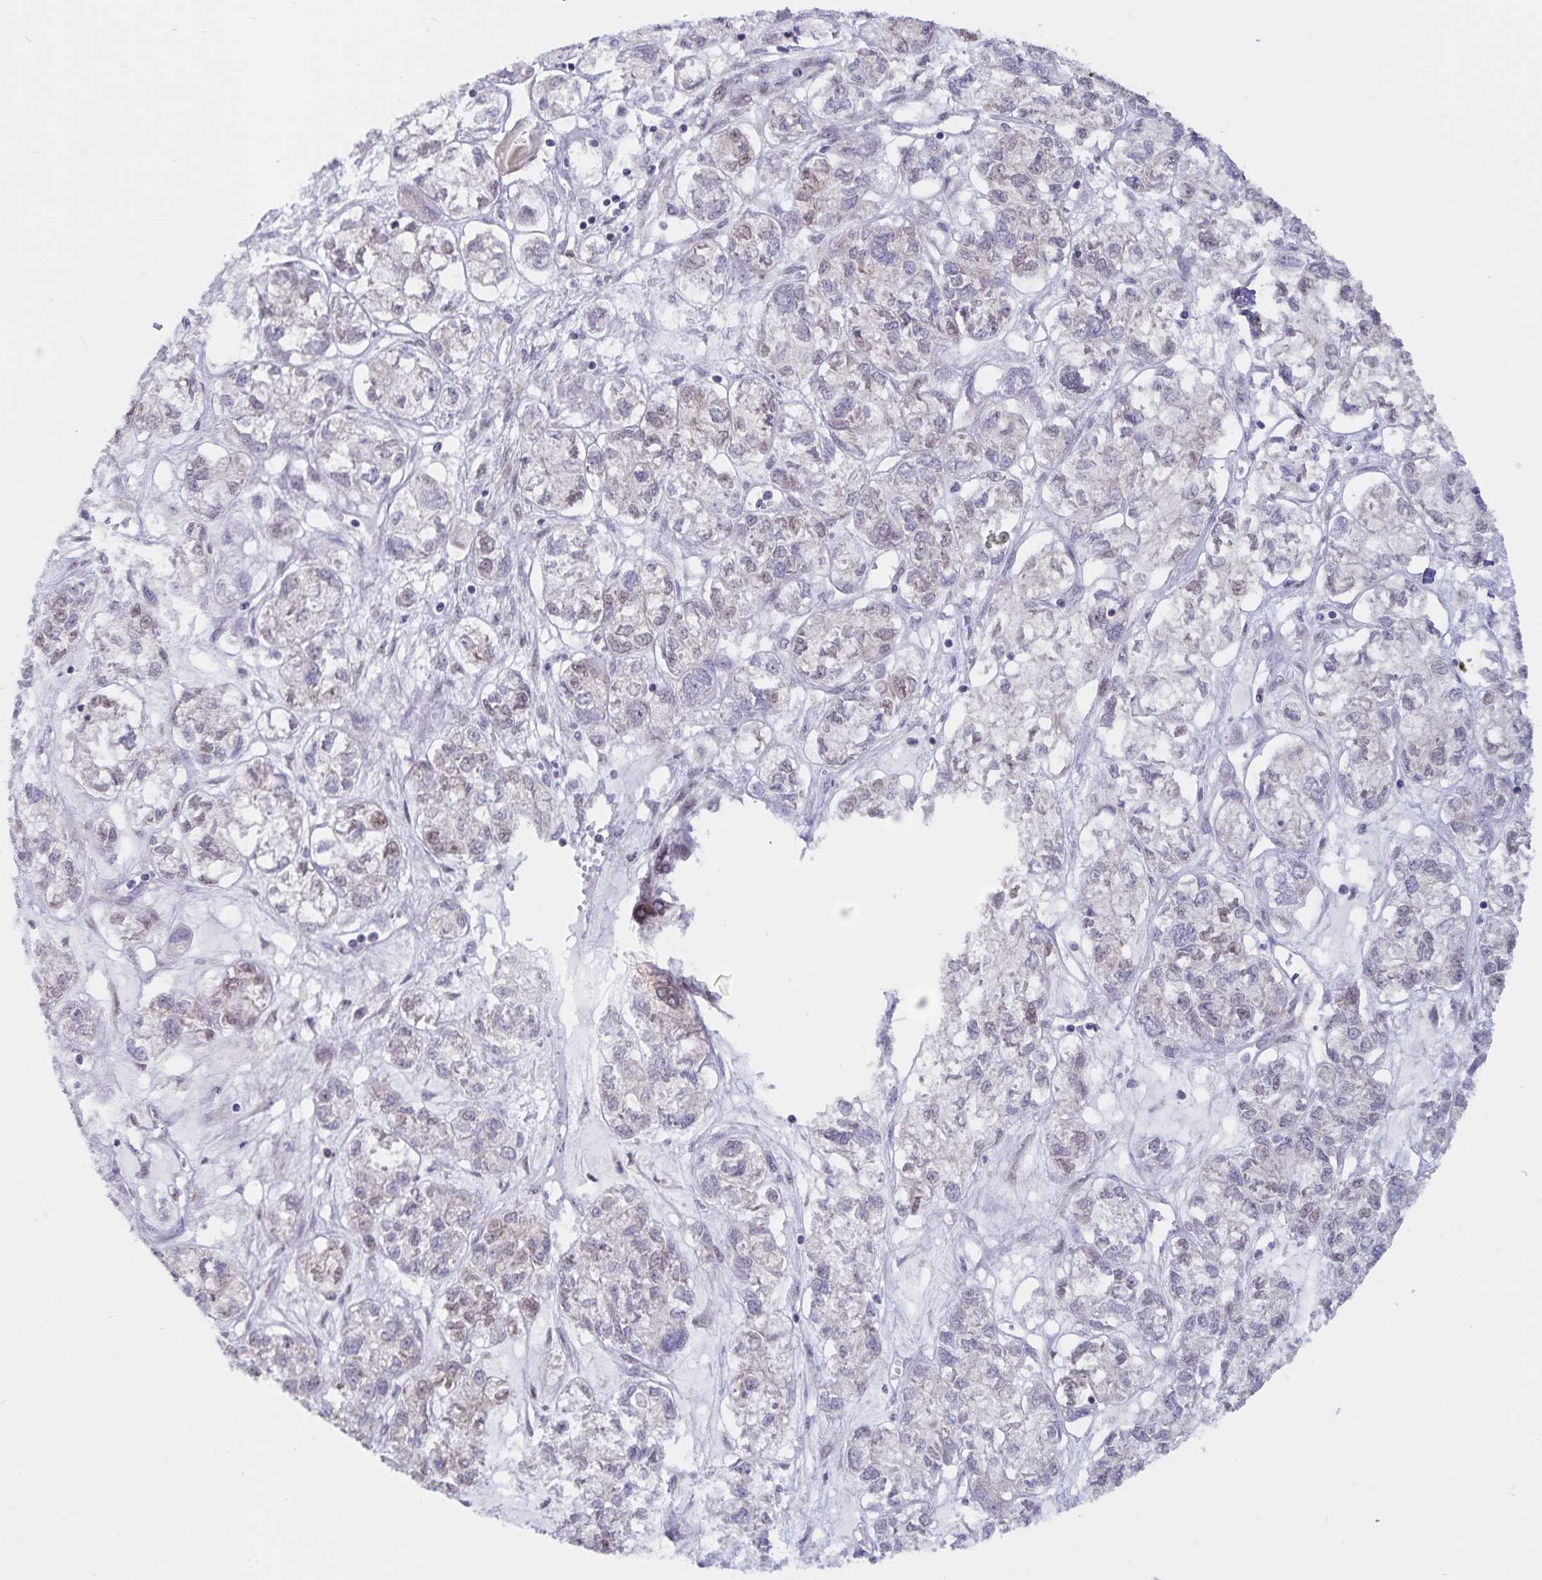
{"staining": {"intensity": "weak", "quantity": "25%-75%", "location": "nuclear"}, "tissue": "ovarian cancer", "cell_type": "Tumor cells", "image_type": "cancer", "snomed": [{"axis": "morphology", "description": "Carcinoma, endometroid"}, {"axis": "topography", "description": "Ovary"}], "caption": "Protein analysis of endometroid carcinoma (ovarian) tissue reveals weak nuclear staining in about 25%-75% of tumor cells. (Stains: DAB in brown, nuclei in blue, Microscopy: brightfield microscopy at high magnification).", "gene": "ATP2A2", "patient": {"sex": "female", "age": 64}}